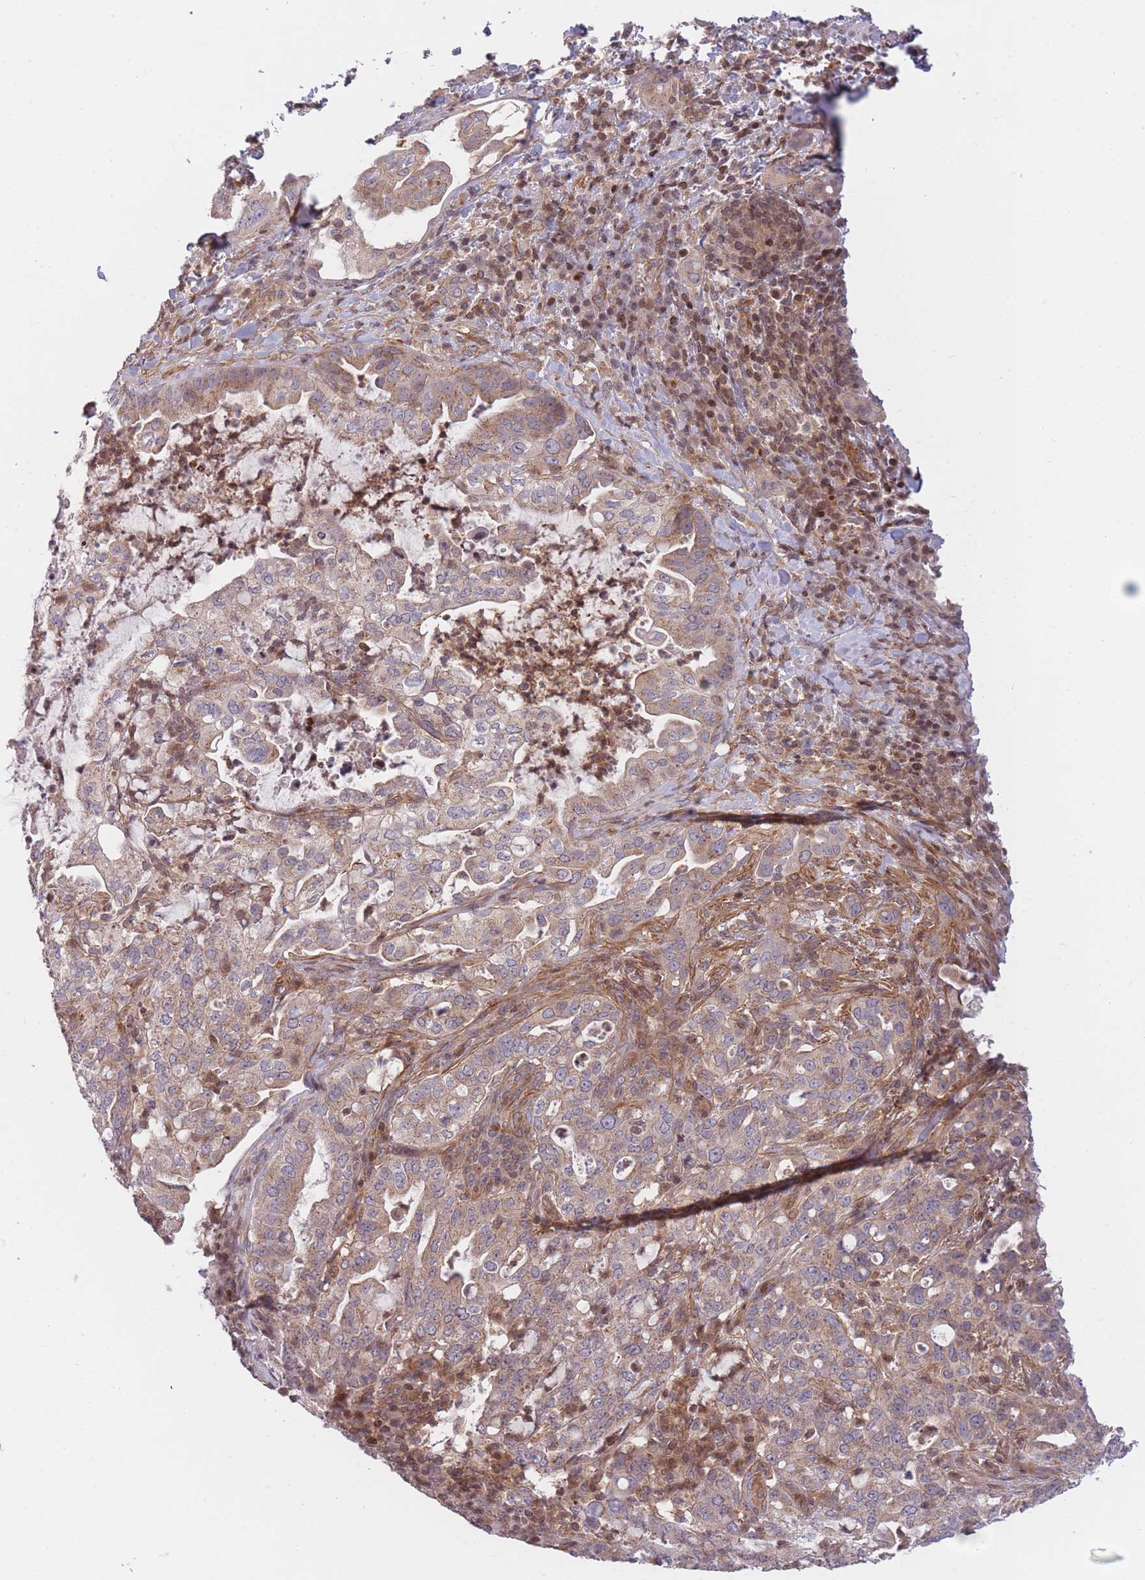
{"staining": {"intensity": "weak", "quantity": "25%-75%", "location": "cytoplasmic/membranous"}, "tissue": "pancreatic cancer", "cell_type": "Tumor cells", "image_type": "cancer", "snomed": [{"axis": "morphology", "description": "Normal tissue, NOS"}, {"axis": "morphology", "description": "Adenocarcinoma, NOS"}, {"axis": "topography", "description": "Lymph node"}, {"axis": "topography", "description": "Pancreas"}], "caption": "About 25%-75% of tumor cells in pancreatic cancer (adenocarcinoma) show weak cytoplasmic/membranous protein expression as visualized by brown immunohistochemical staining.", "gene": "SLC35F5", "patient": {"sex": "female", "age": 67}}